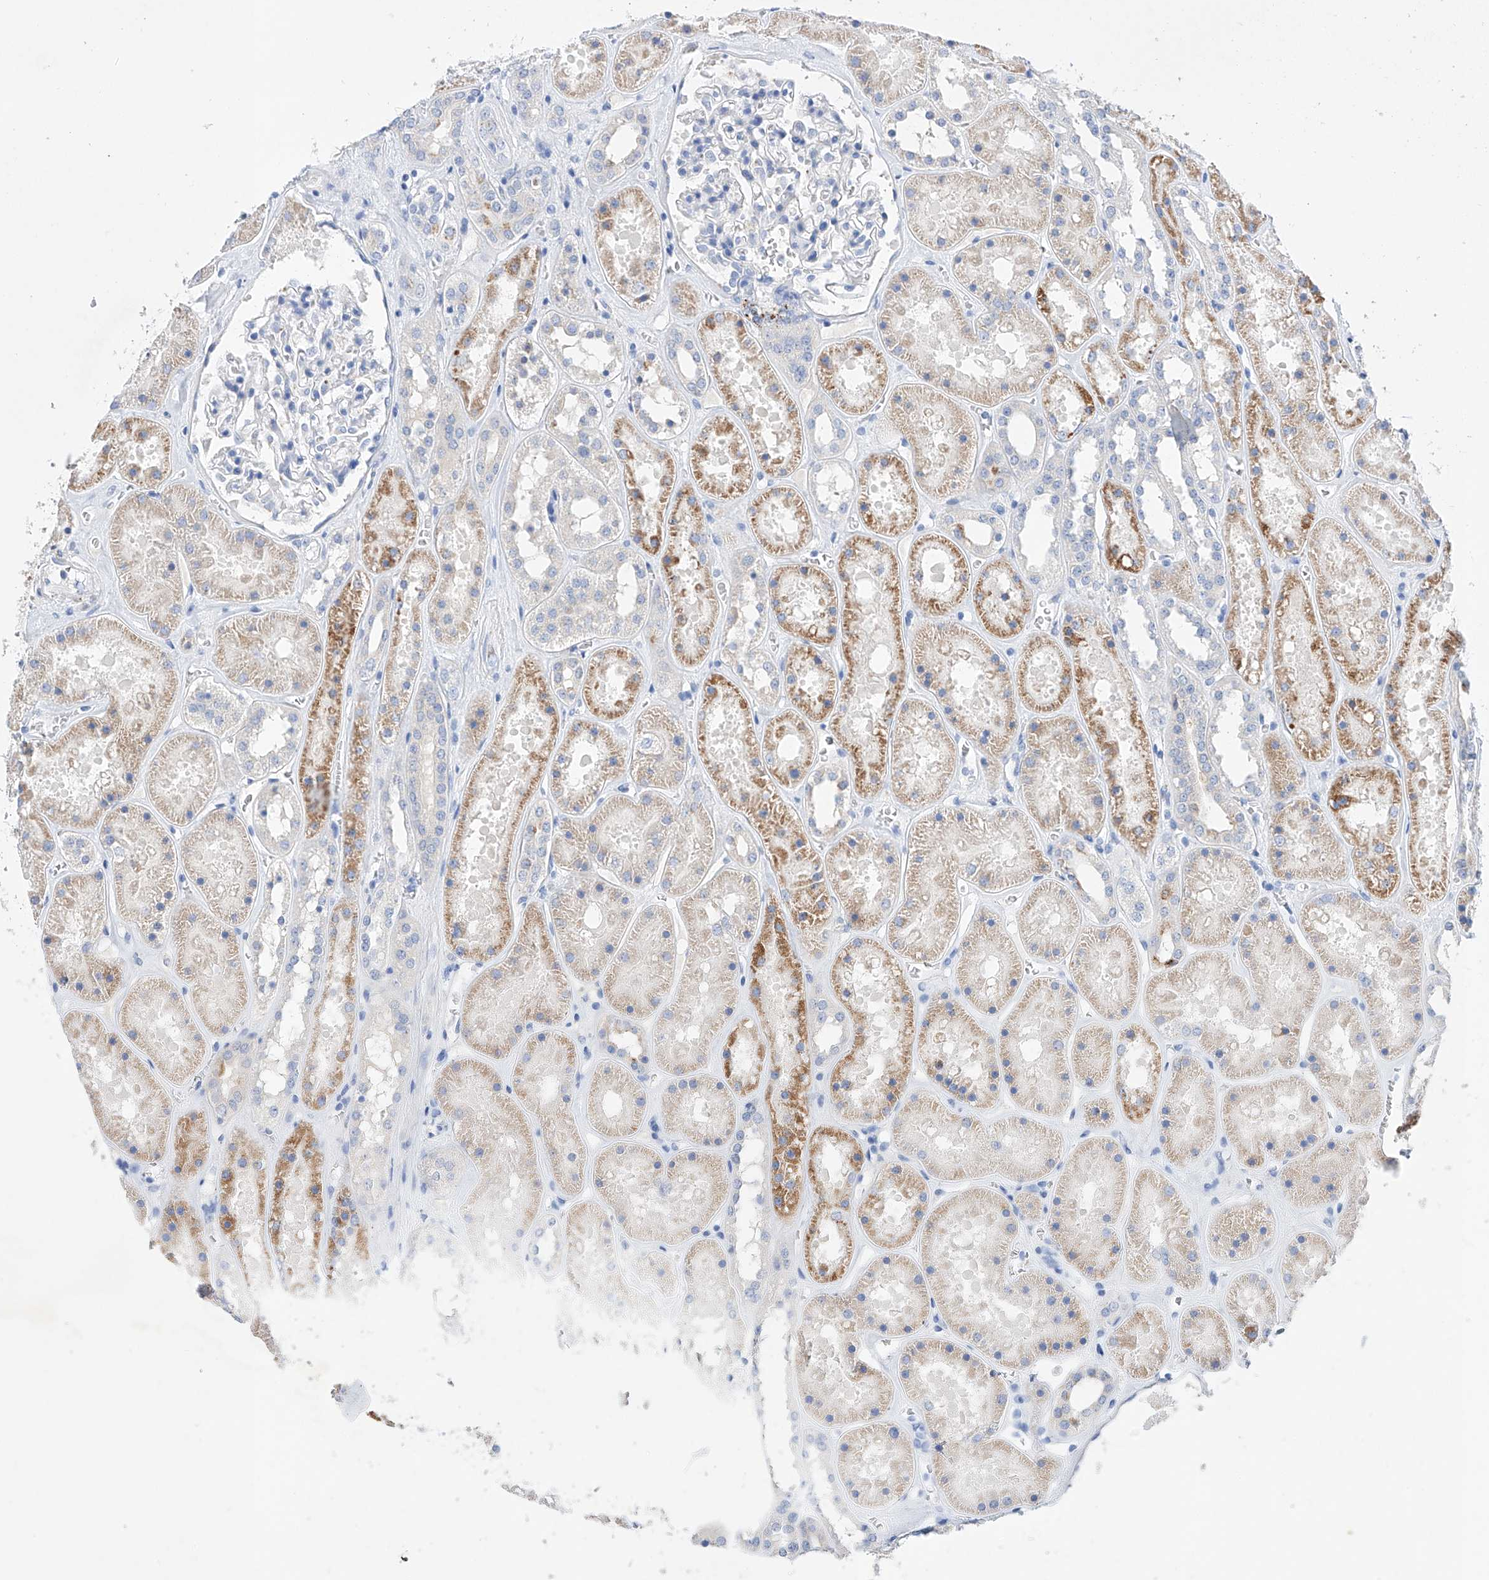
{"staining": {"intensity": "negative", "quantity": "none", "location": "none"}, "tissue": "kidney", "cell_type": "Cells in glomeruli", "image_type": "normal", "snomed": [{"axis": "morphology", "description": "Normal tissue, NOS"}, {"axis": "topography", "description": "Kidney"}], "caption": "This is an immunohistochemistry (IHC) photomicrograph of benign human kidney. There is no expression in cells in glomeruli.", "gene": "LURAP1", "patient": {"sex": "female", "age": 41}}